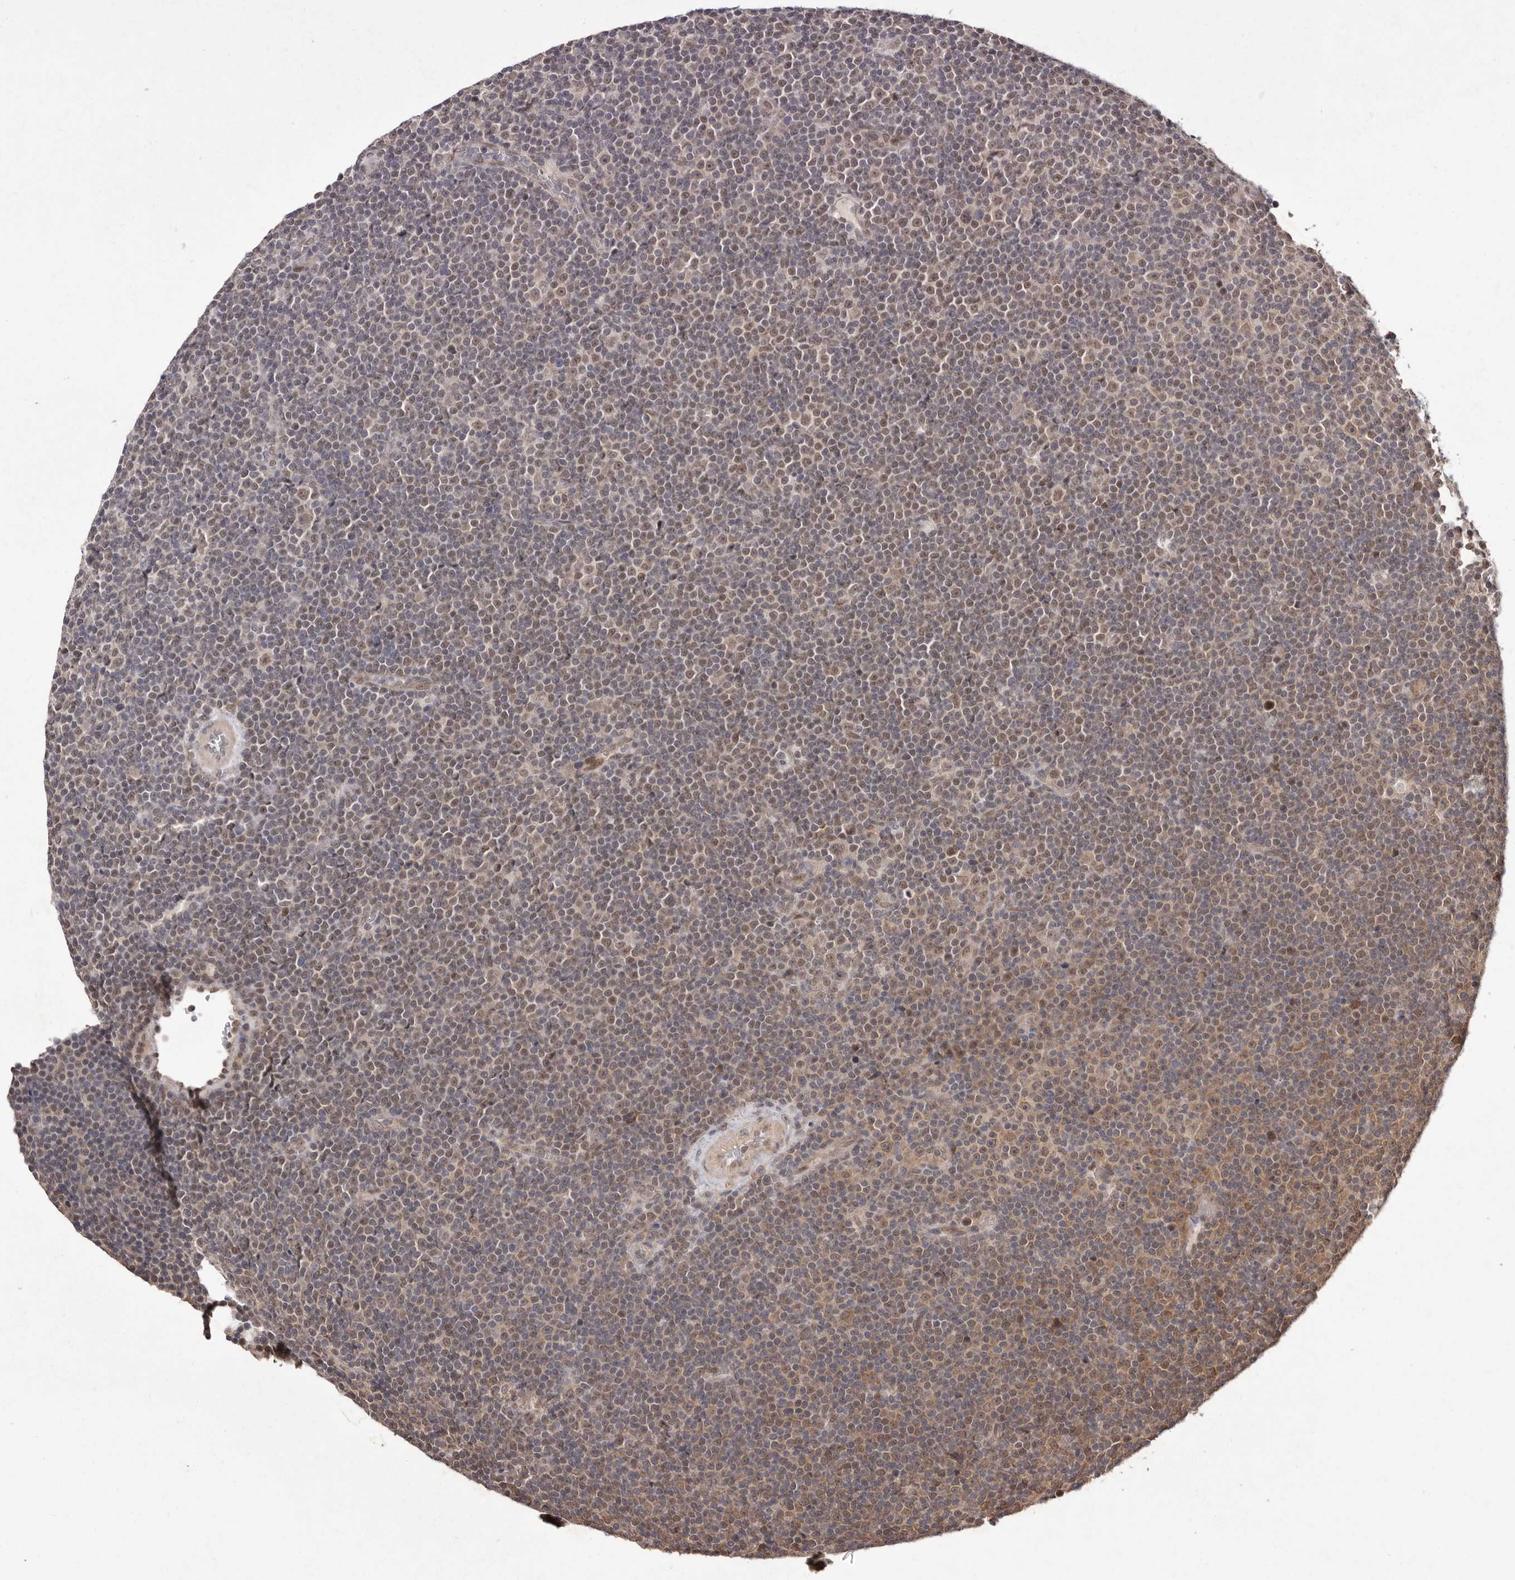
{"staining": {"intensity": "weak", "quantity": ">75%", "location": "cytoplasmic/membranous,nuclear"}, "tissue": "lymphoma", "cell_type": "Tumor cells", "image_type": "cancer", "snomed": [{"axis": "morphology", "description": "Malignant lymphoma, non-Hodgkin's type, Low grade"}, {"axis": "topography", "description": "Lymph node"}], "caption": "Weak cytoplasmic/membranous and nuclear protein expression is identified in approximately >75% of tumor cells in lymphoma. (DAB (3,3'-diaminobenzidine) IHC with brightfield microscopy, high magnification).", "gene": "LRGUK", "patient": {"sex": "female", "age": 67}}